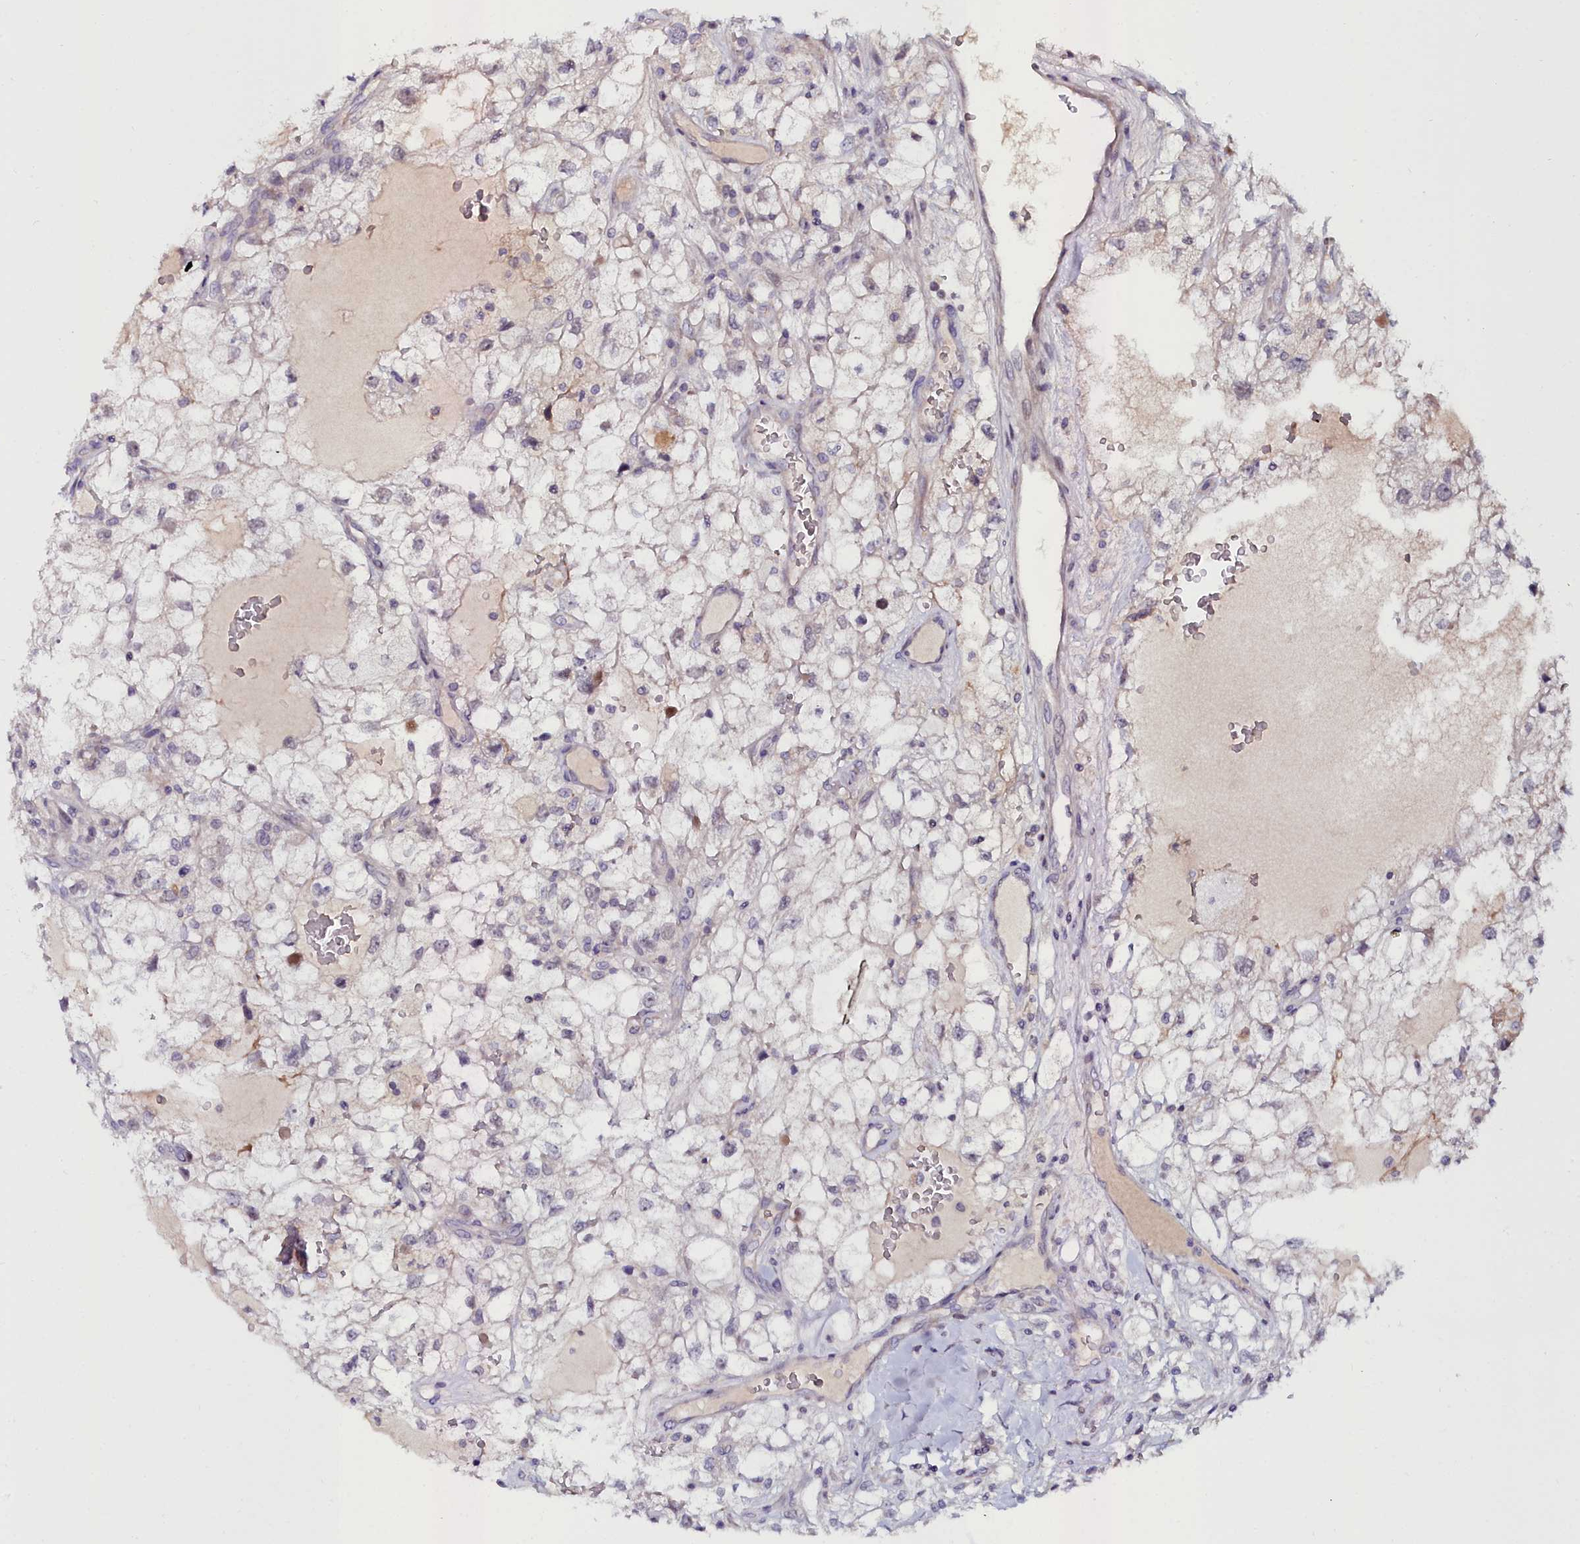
{"staining": {"intensity": "negative", "quantity": "none", "location": "none"}, "tissue": "renal cancer", "cell_type": "Tumor cells", "image_type": "cancer", "snomed": [{"axis": "morphology", "description": "Adenocarcinoma, NOS"}, {"axis": "topography", "description": "Kidney"}], "caption": "DAB (3,3'-diaminobenzidine) immunohistochemical staining of renal cancer (adenocarcinoma) demonstrates no significant staining in tumor cells.", "gene": "KCTD18", "patient": {"sex": "male", "age": 59}}